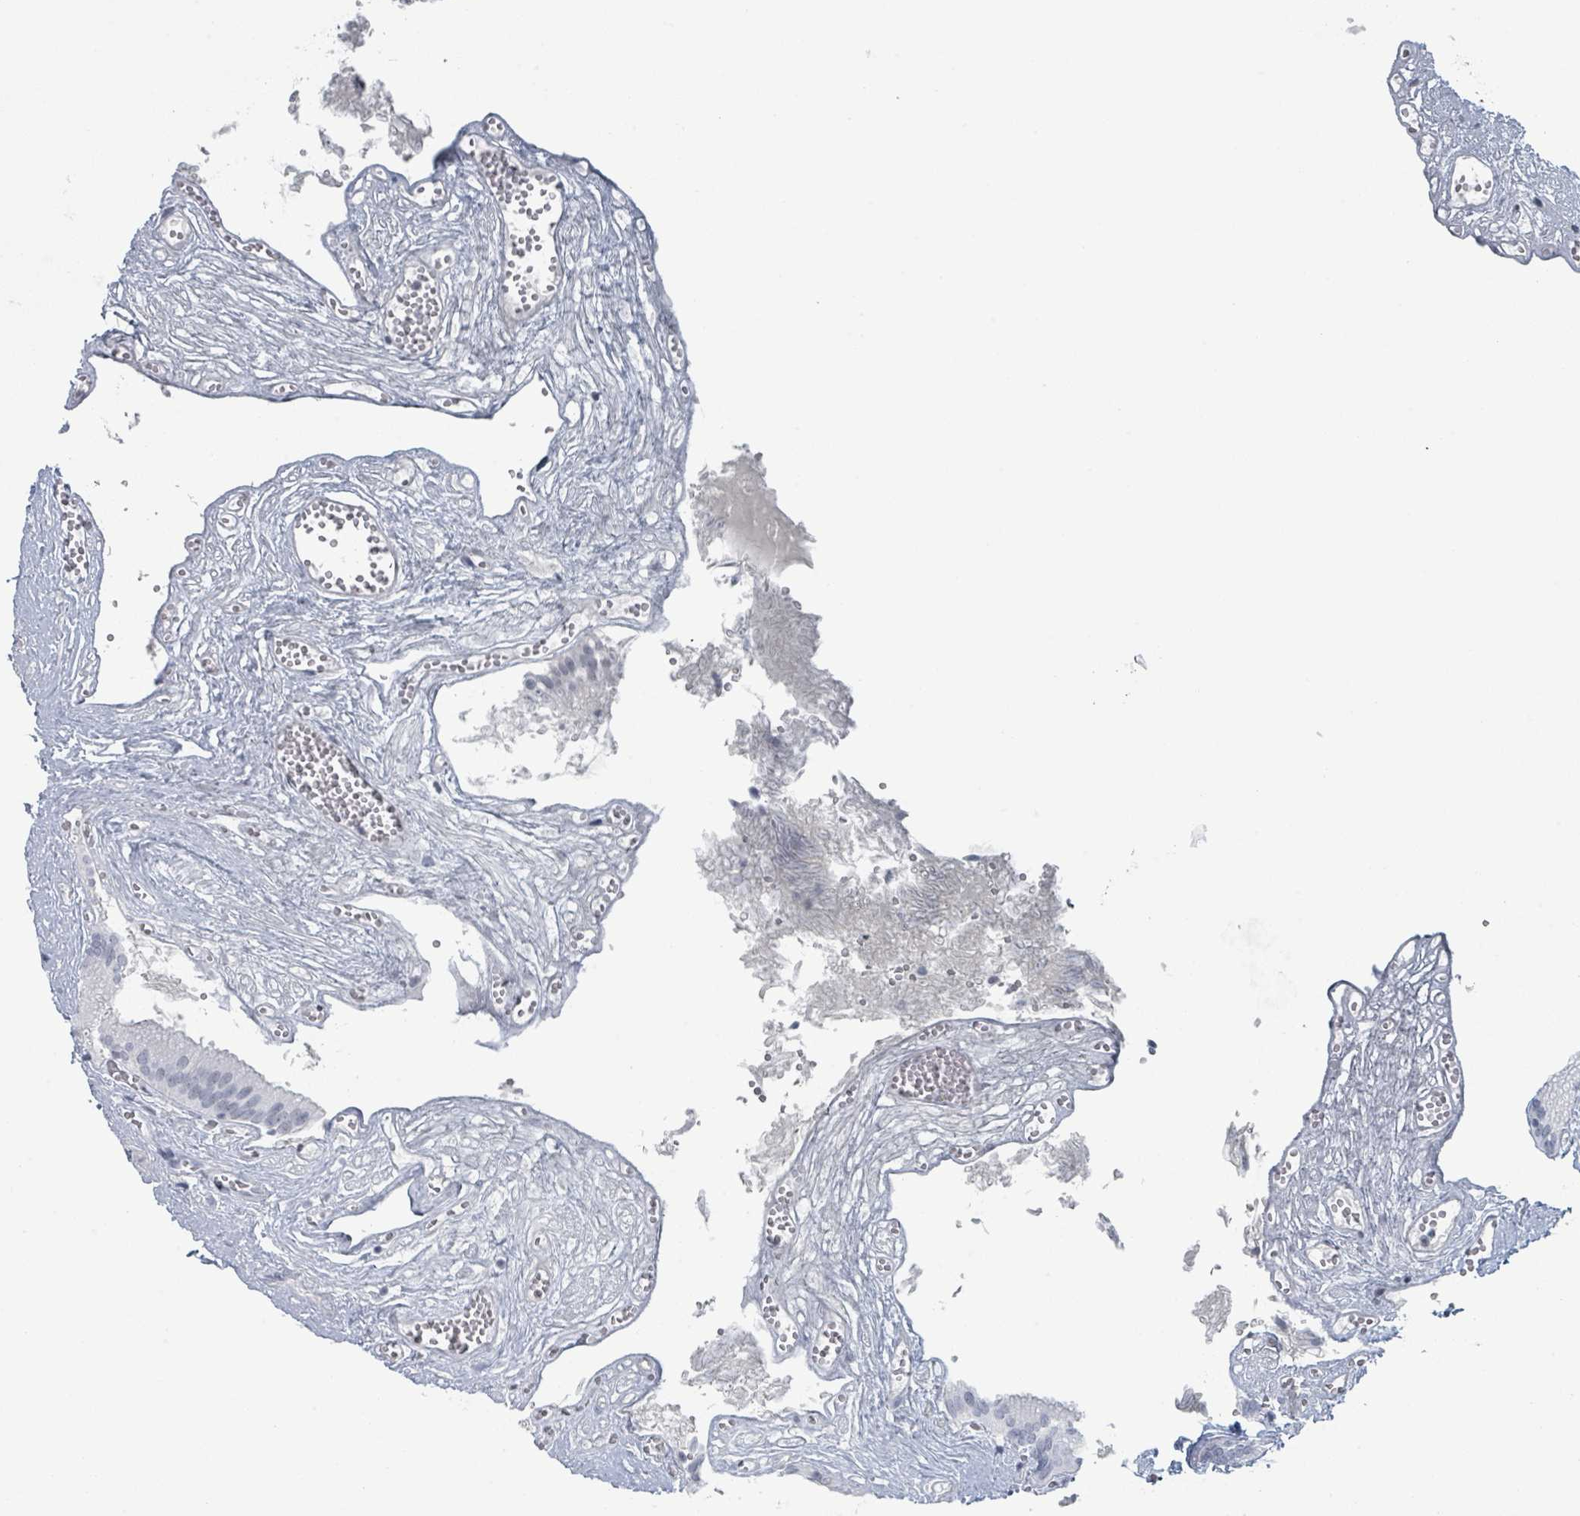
{"staining": {"intensity": "weak", "quantity": "25%-75%", "location": "cytoplasmic/membranous,nuclear"}, "tissue": "gallbladder", "cell_type": "Glandular cells", "image_type": "normal", "snomed": [{"axis": "morphology", "description": "Normal tissue, NOS"}, {"axis": "topography", "description": "Gallbladder"}, {"axis": "topography", "description": "Peripheral nerve tissue"}], "caption": "Protein staining displays weak cytoplasmic/membranous,nuclear positivity in approximately 25%-75% of glandular cells in benign gallbladder. Using DAB (brown) and hematoxylin (blue) stains, captured at high magnification using brightfield microscopy.", "gene": "GPR15LG", "patient": {"sex": "male", "age": 17}}